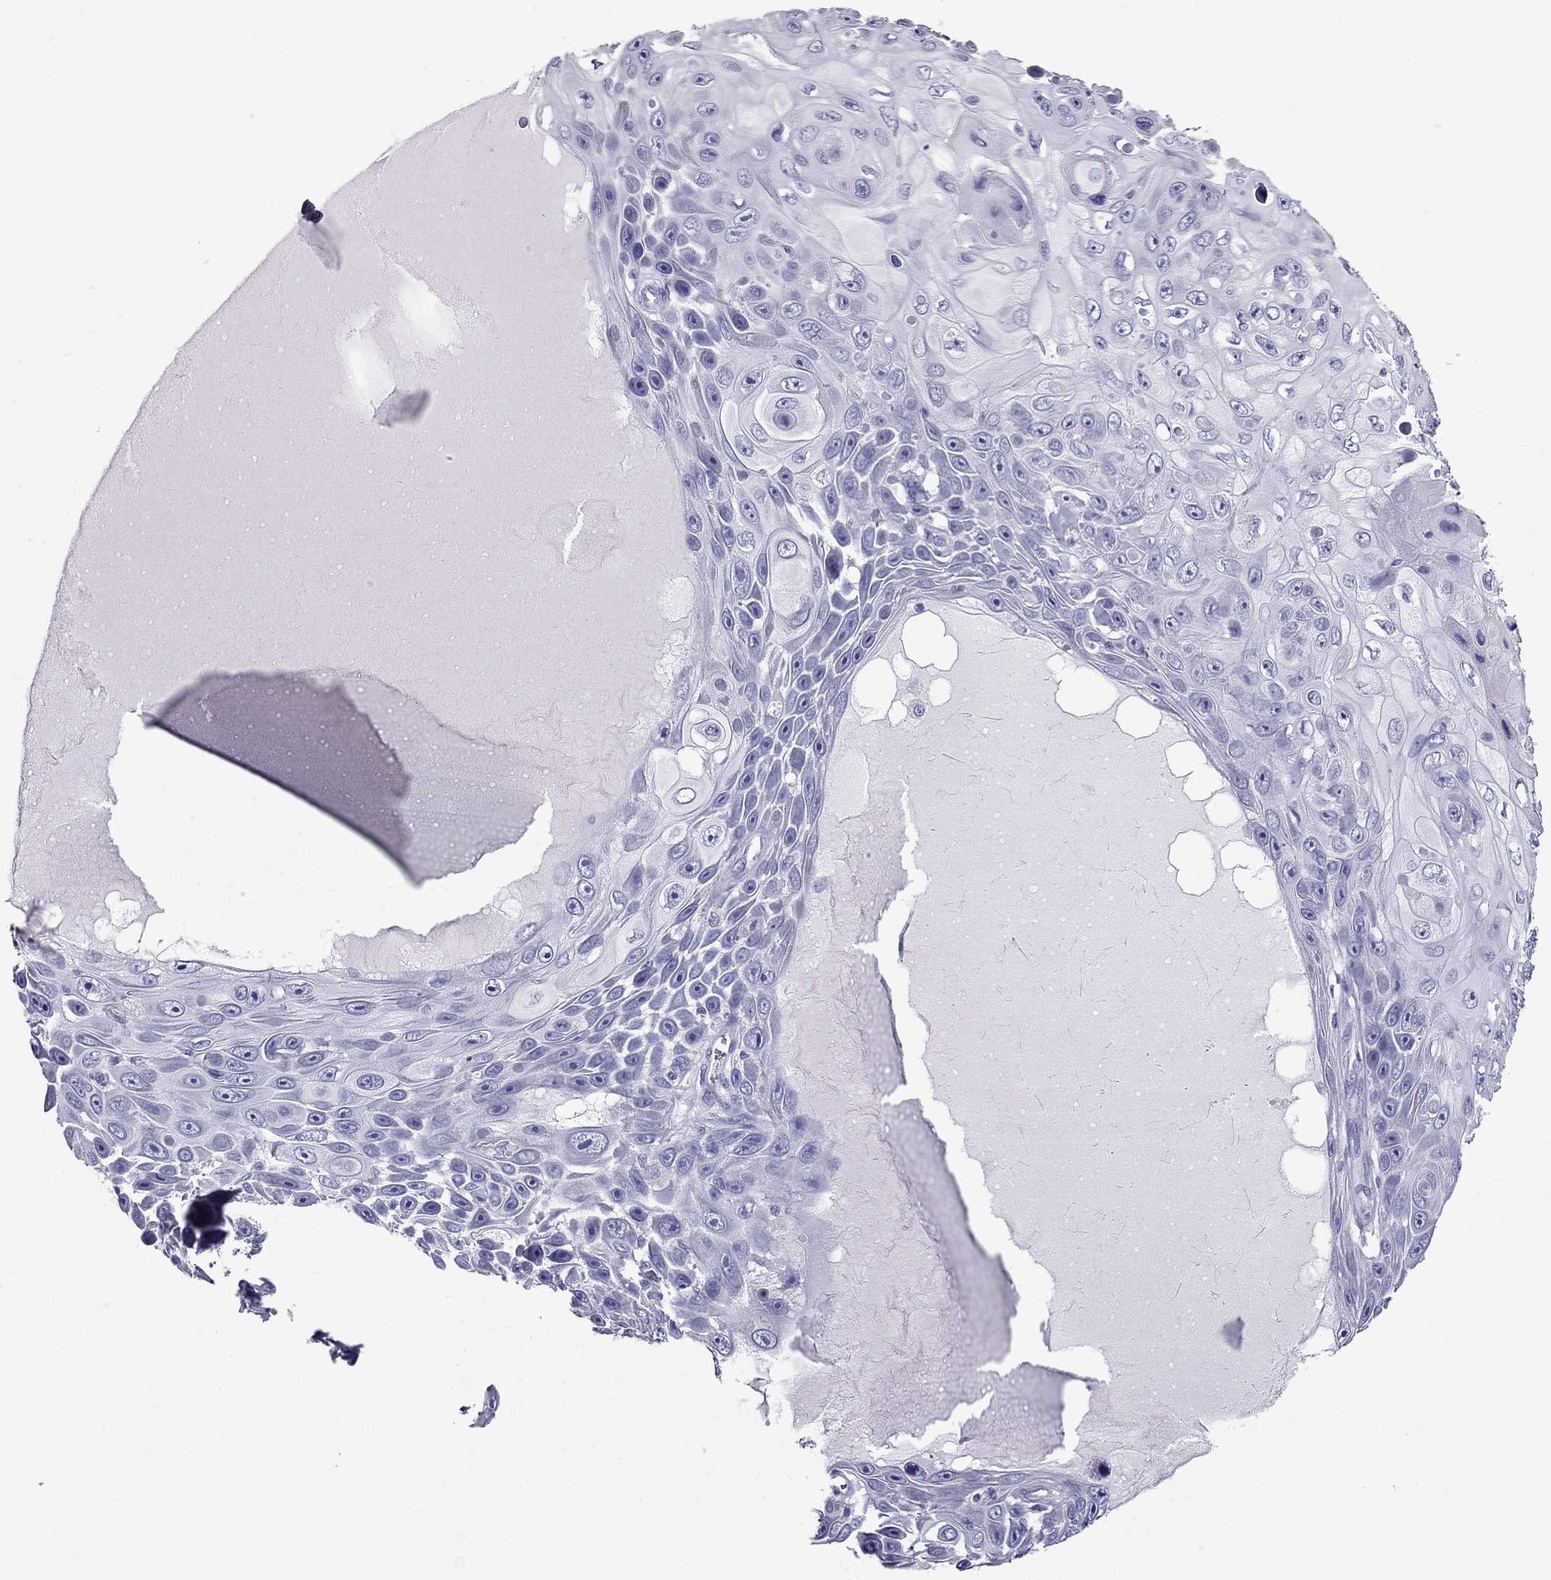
{"staining": {"intensity": "negative", "quantity": "none", "location": "none"}, "tissue": "skin cancer", "cell_type": "Tumor cells", "image_type": "cancer", "snomed": [{"axis": "morphology", "description": "Squamous cell carcinoma, NOS"}, {"axis": "topography", "description": "Skin"}], "caption": "Immunohistochemical staining of skin cancer (squamous cell carcinoma) exhibits no significant positivity in tumor cells.", "gene": "TTLL13", "patient": {"sex": "male", "age": 82}}